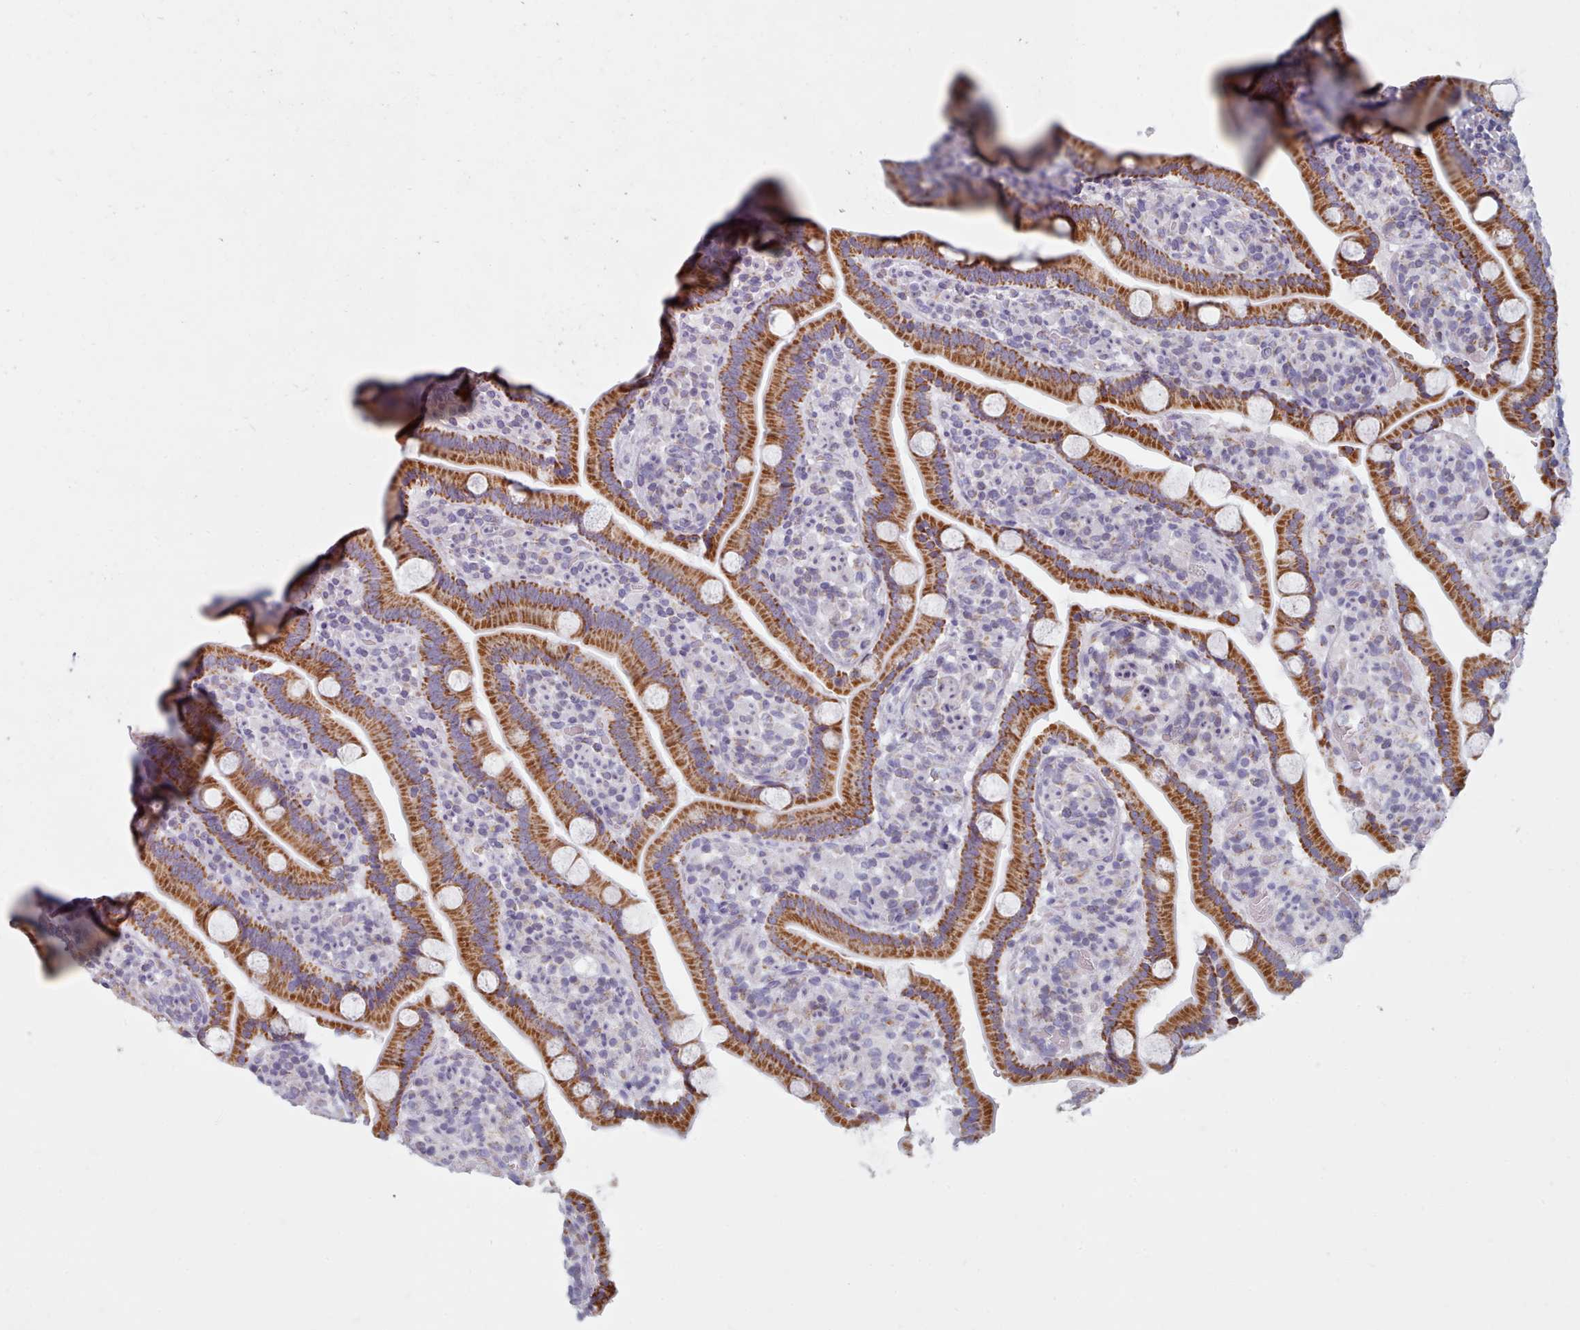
{"staining": {"intensity": "strong", "quantity": ">75%", "location": "cytoplasmic/membranous"}, "tissue": "duodenum", "cell_type": "Glandular cells", "image_type": "normal", "snomed": [{"axis": "morphology", "description": "Normal tissue, NOS"}, {"axis": "topography", "description": "Duodenum"}], "caption": "This micrograph shows IHC staining of unremarkable human duodenum, with high strong cytoplasmic/membranous positivity in approximately >75% of glandular cells.", "gene": "FAM170B", "patient": {"sex": "male", "age": 55}}